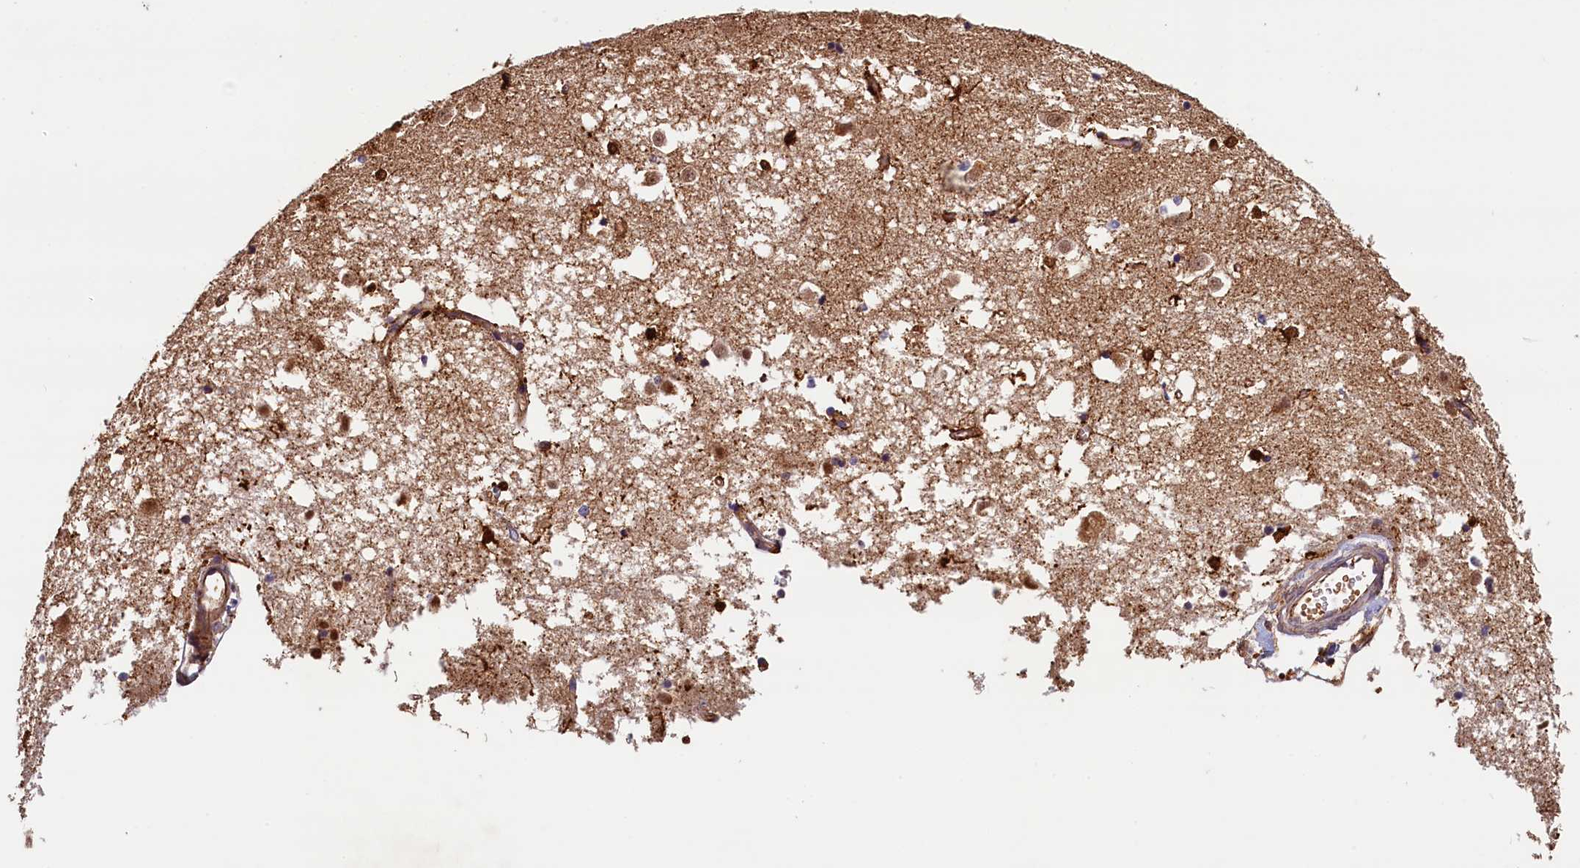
{"staining": {"intensity": "strong", "quantity": "25%-75%", "location": "cytoplasmic/membranous,nuclear"}, "tissue": "caudate", "cell_type": "Glial cells", "image_type": "normal", "snomed": [{"axis": "morphology", "description": "Normal tissue, NOS"}, {"axis": "topography", "description": "Lateral ventricle wall"}], "caption": "A high amount of strong cytoplasmic/membranous,nuclear staining is present in about 25%-75% of glial cells in unremarkable caudate. (Brightfield microscopy of DAB IHC at high magnification).", "gene": "ACSBG1", "patient": {"sex": "male", "age": 45}}